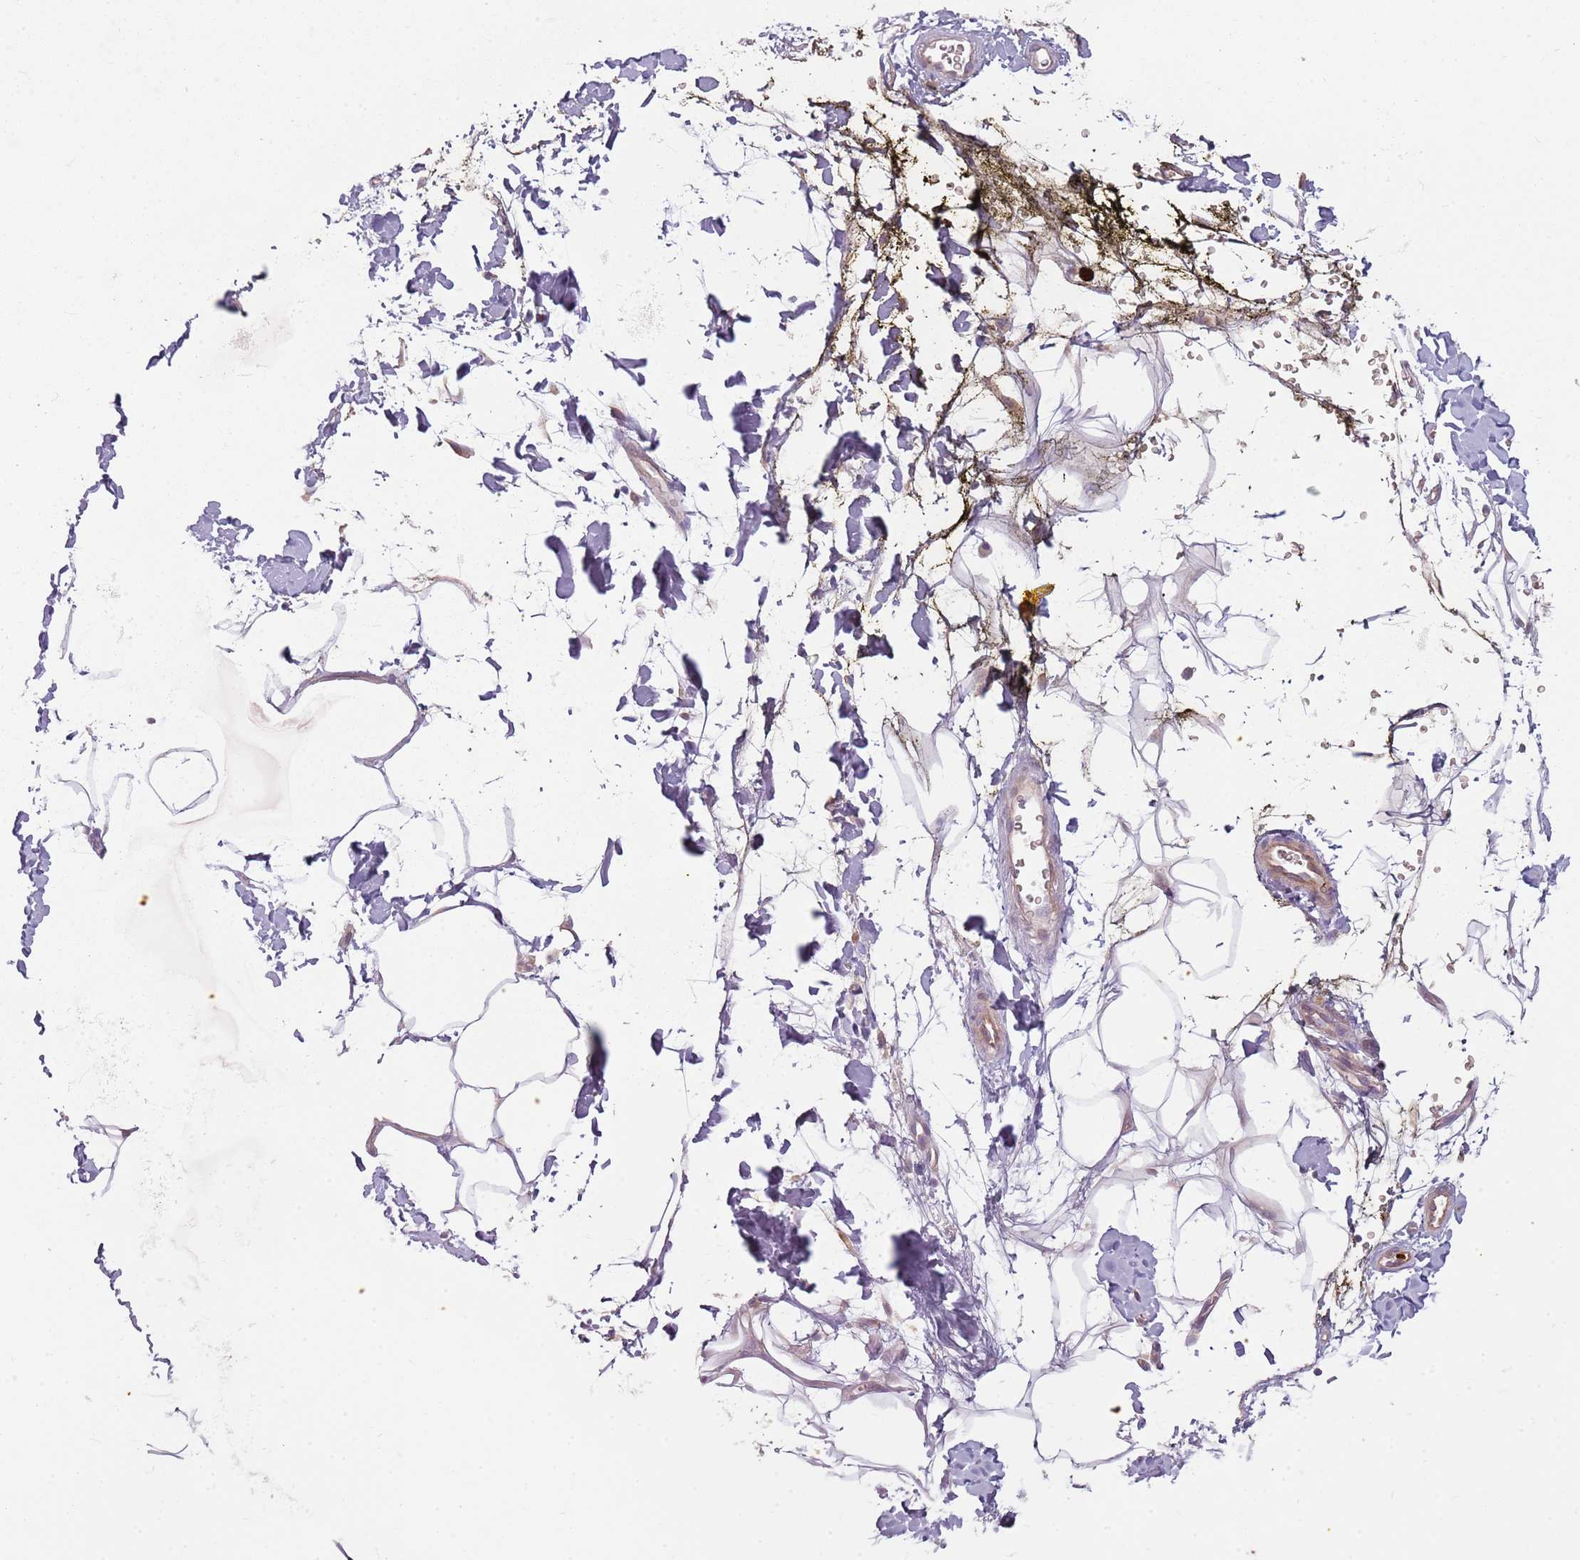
{"staining": {"intensity": "moderate", "quantity": ">75%", "location": "cytoplasmic/membranous"}, "tissue": "adipose tissue", "cell_type": "Adipocytes", "image_type": "normal", "snomed": [{"axis": "morphology", "description": "Normal tissue, NOS"}, {"axis": "morphology", "description": "Adenocarcinoma, NOS"}, {"axis": "topography", "description": "Pancreas"}, {"axis": "topography", "description": "Peripheral nerve tissue"}], "caption": "Normal adipose tissue was stained to show a protein in brown. There is medium levels of moderate cytoplasmic/membranous positivity in approximately >75% of adipocytes.", "gene": "SPAG4", "patient": {"sex": "male", "age": 59}}